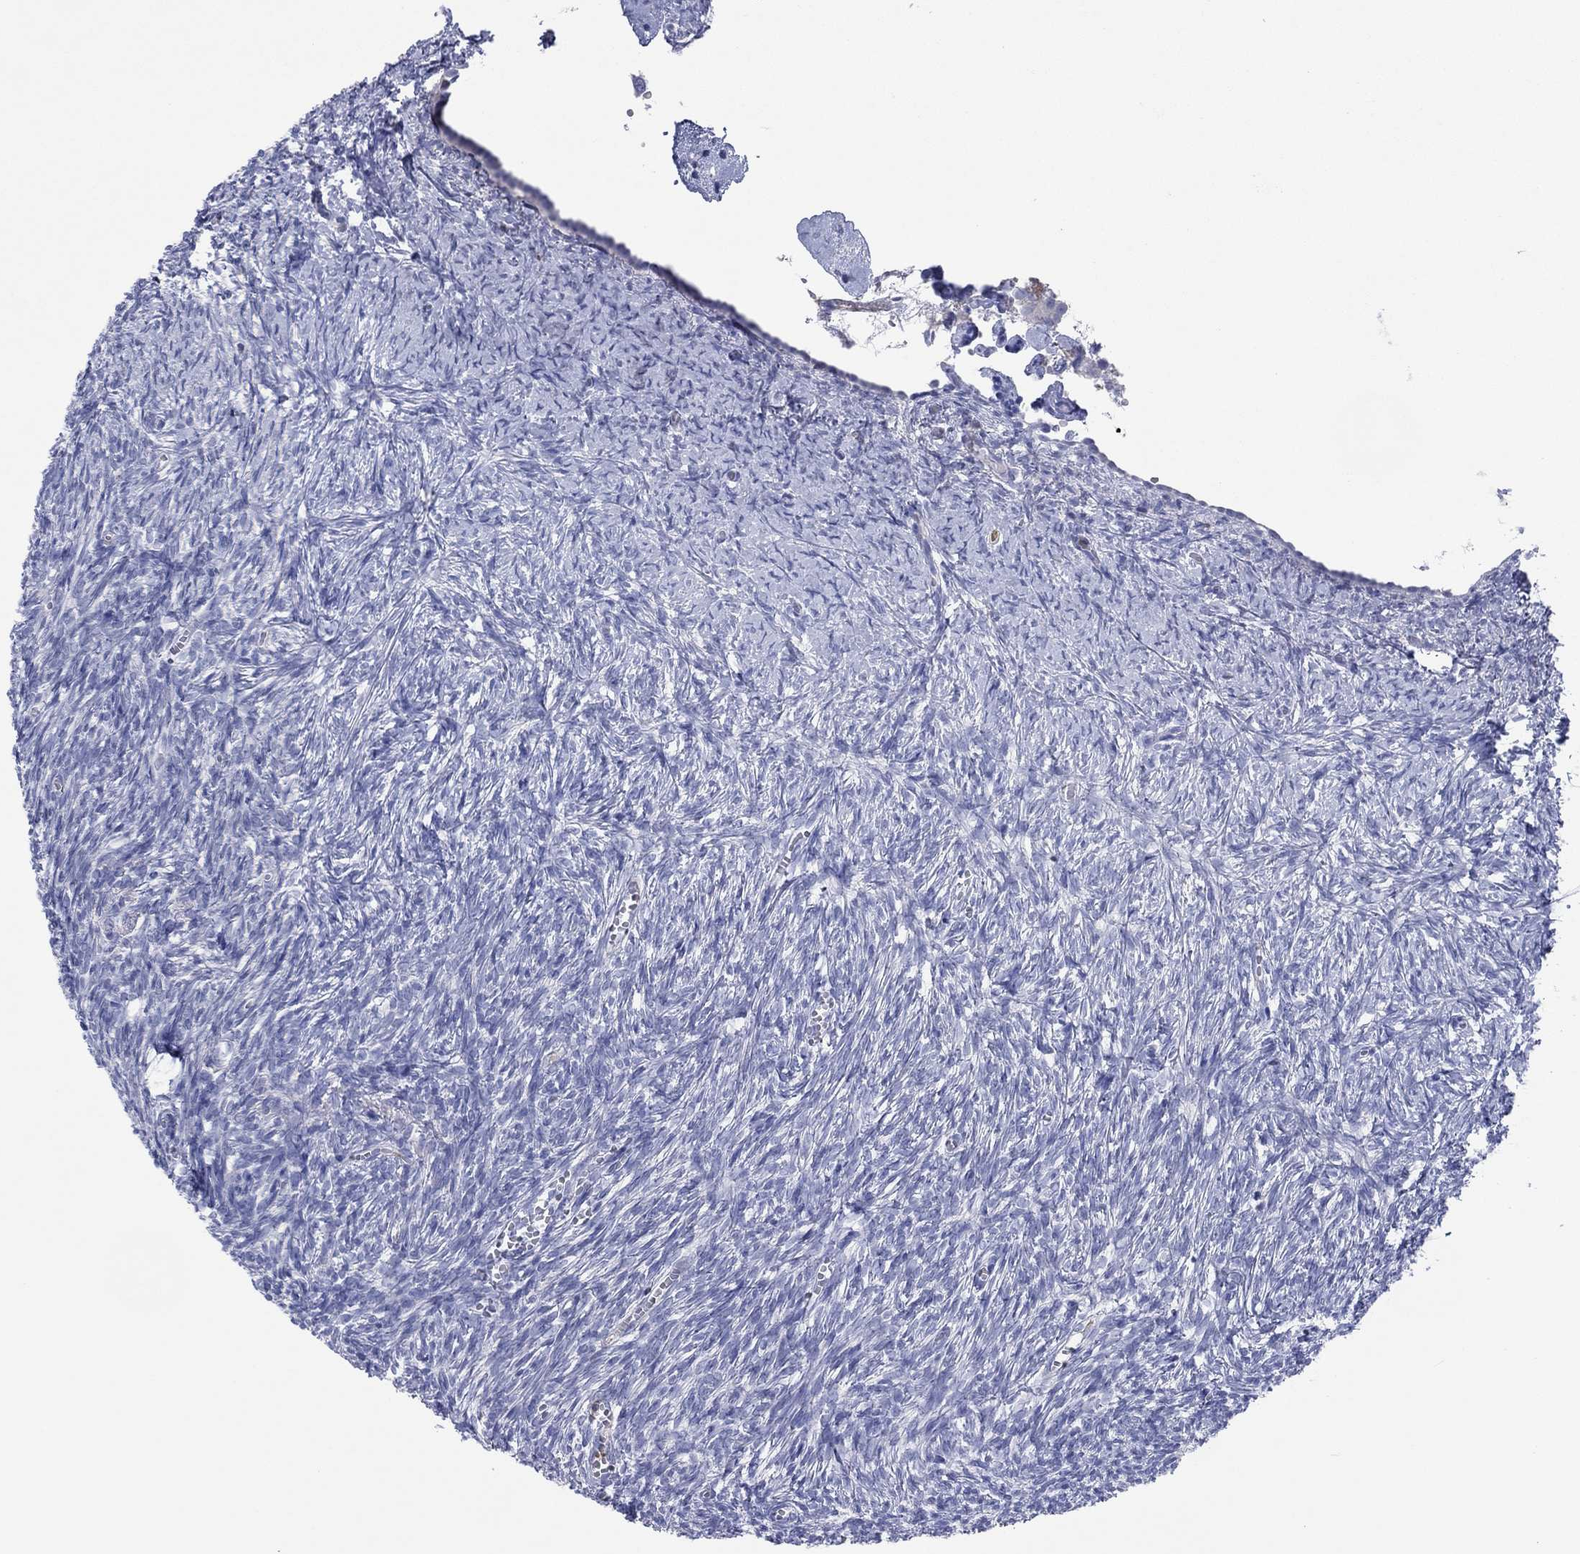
{"staining": {"intensity": "negative", "quantity": "none", "location": "none"}, "tissue": "ovary", "cell_type": "Ovarian stroma cells", "image_type": "normal", "snomed": [{"axis": "morphology", "description": "Normal tissue, NOS"}, {"axis": "topography", "description": "Ovary"}], "caption": "Protein analysis of normal ovary displays no significant expression in ovarian stroma cells. The staining is performed using DAB brown chromogen with nuclei counter-stained in using hematoxylin.", "gene": "PVR", "patient": {"sex": "female", "age": 43}}